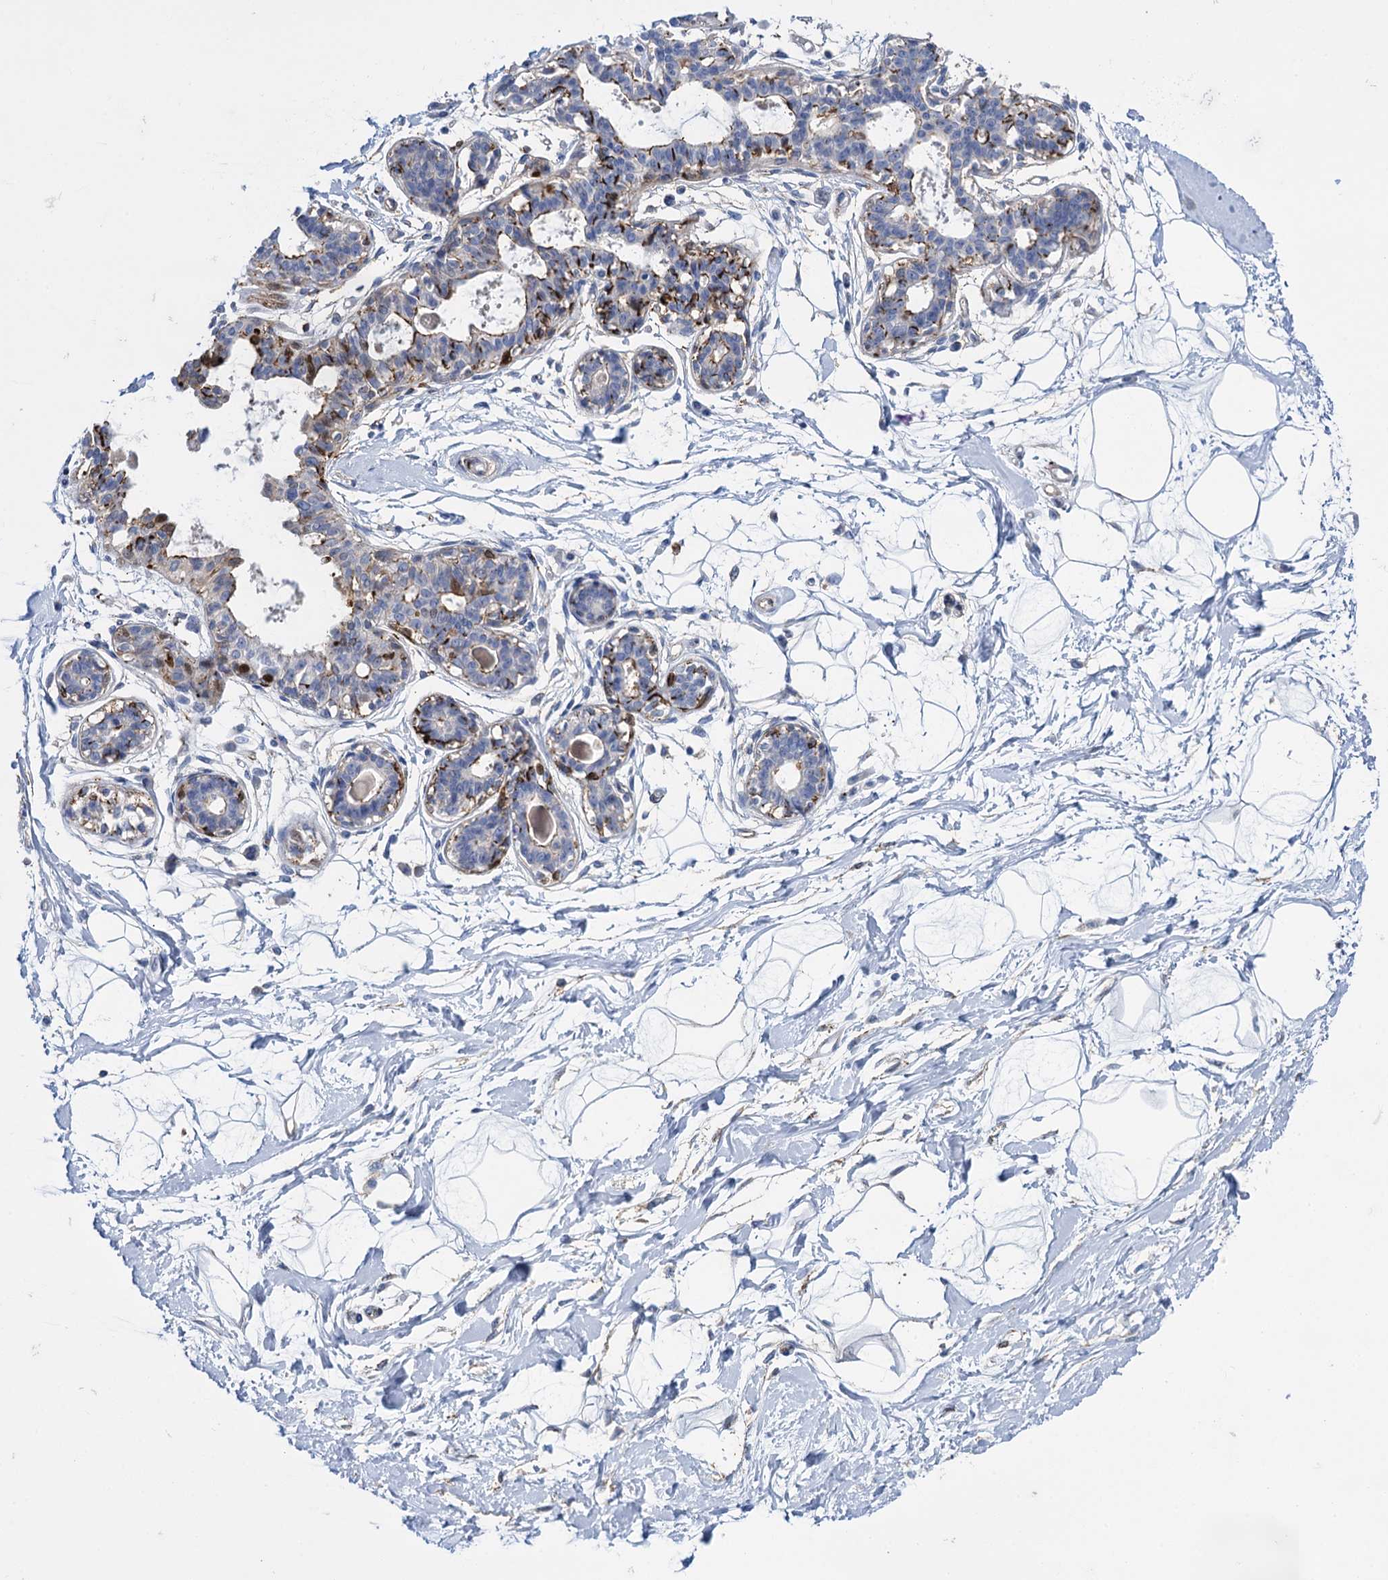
{"staining": {"intensity": "negative", "quantity": "none", "location": "none"}, "tissue": "breast", "cell_type": "Adipocytes", "image_type": "normal", "snomed": [{"axis": "morphology", "description": "Normal tissue, NOS"}, {"axis": "topography", "description": "Breast"}], "caption": "Human breast stained for a protein using immunohistochemistry (IHC) shows no expression in adipocytes.", "gene": "SNCG", "patient": {"sex": "female", "age": 45}}